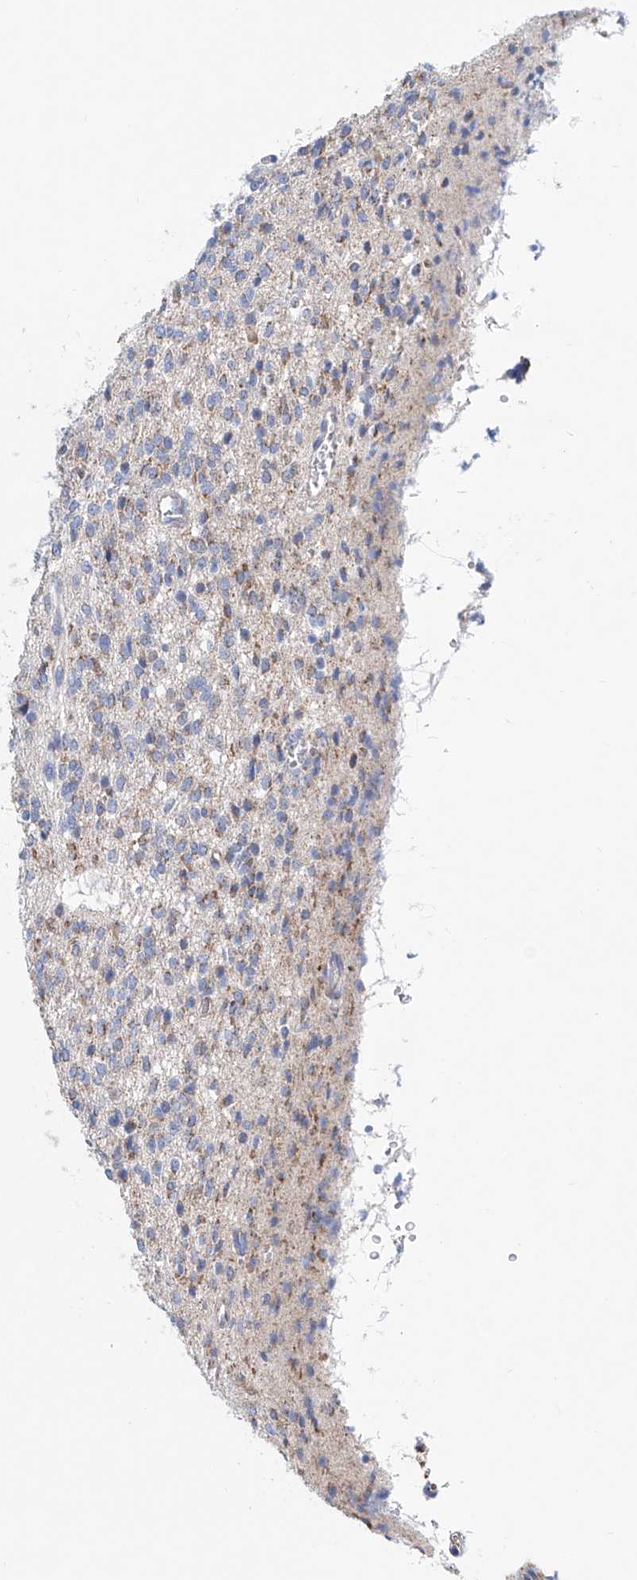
{"staining": {"intensity": "negative", "quantity": "none", "location": "none"}, "tissue": "glioma", "cell_type": "Tumor cells", "image_type": "cancer", "snomed": [{"axis": "morphology", "description": "Glioma, malignant, High grade"}, {"axis": "topography", "description": "Brain"}], "caption": "There is no significant staining in tumor cells of malignant glioma (high-grade). The staining is performed using DAB (3,3'-diaminobenzidine) brown chromogen with nuclei counter-stained in using hematoxylin.", "gene": "MAD2L1", "patient": {"sex": "male", "age": 34}}